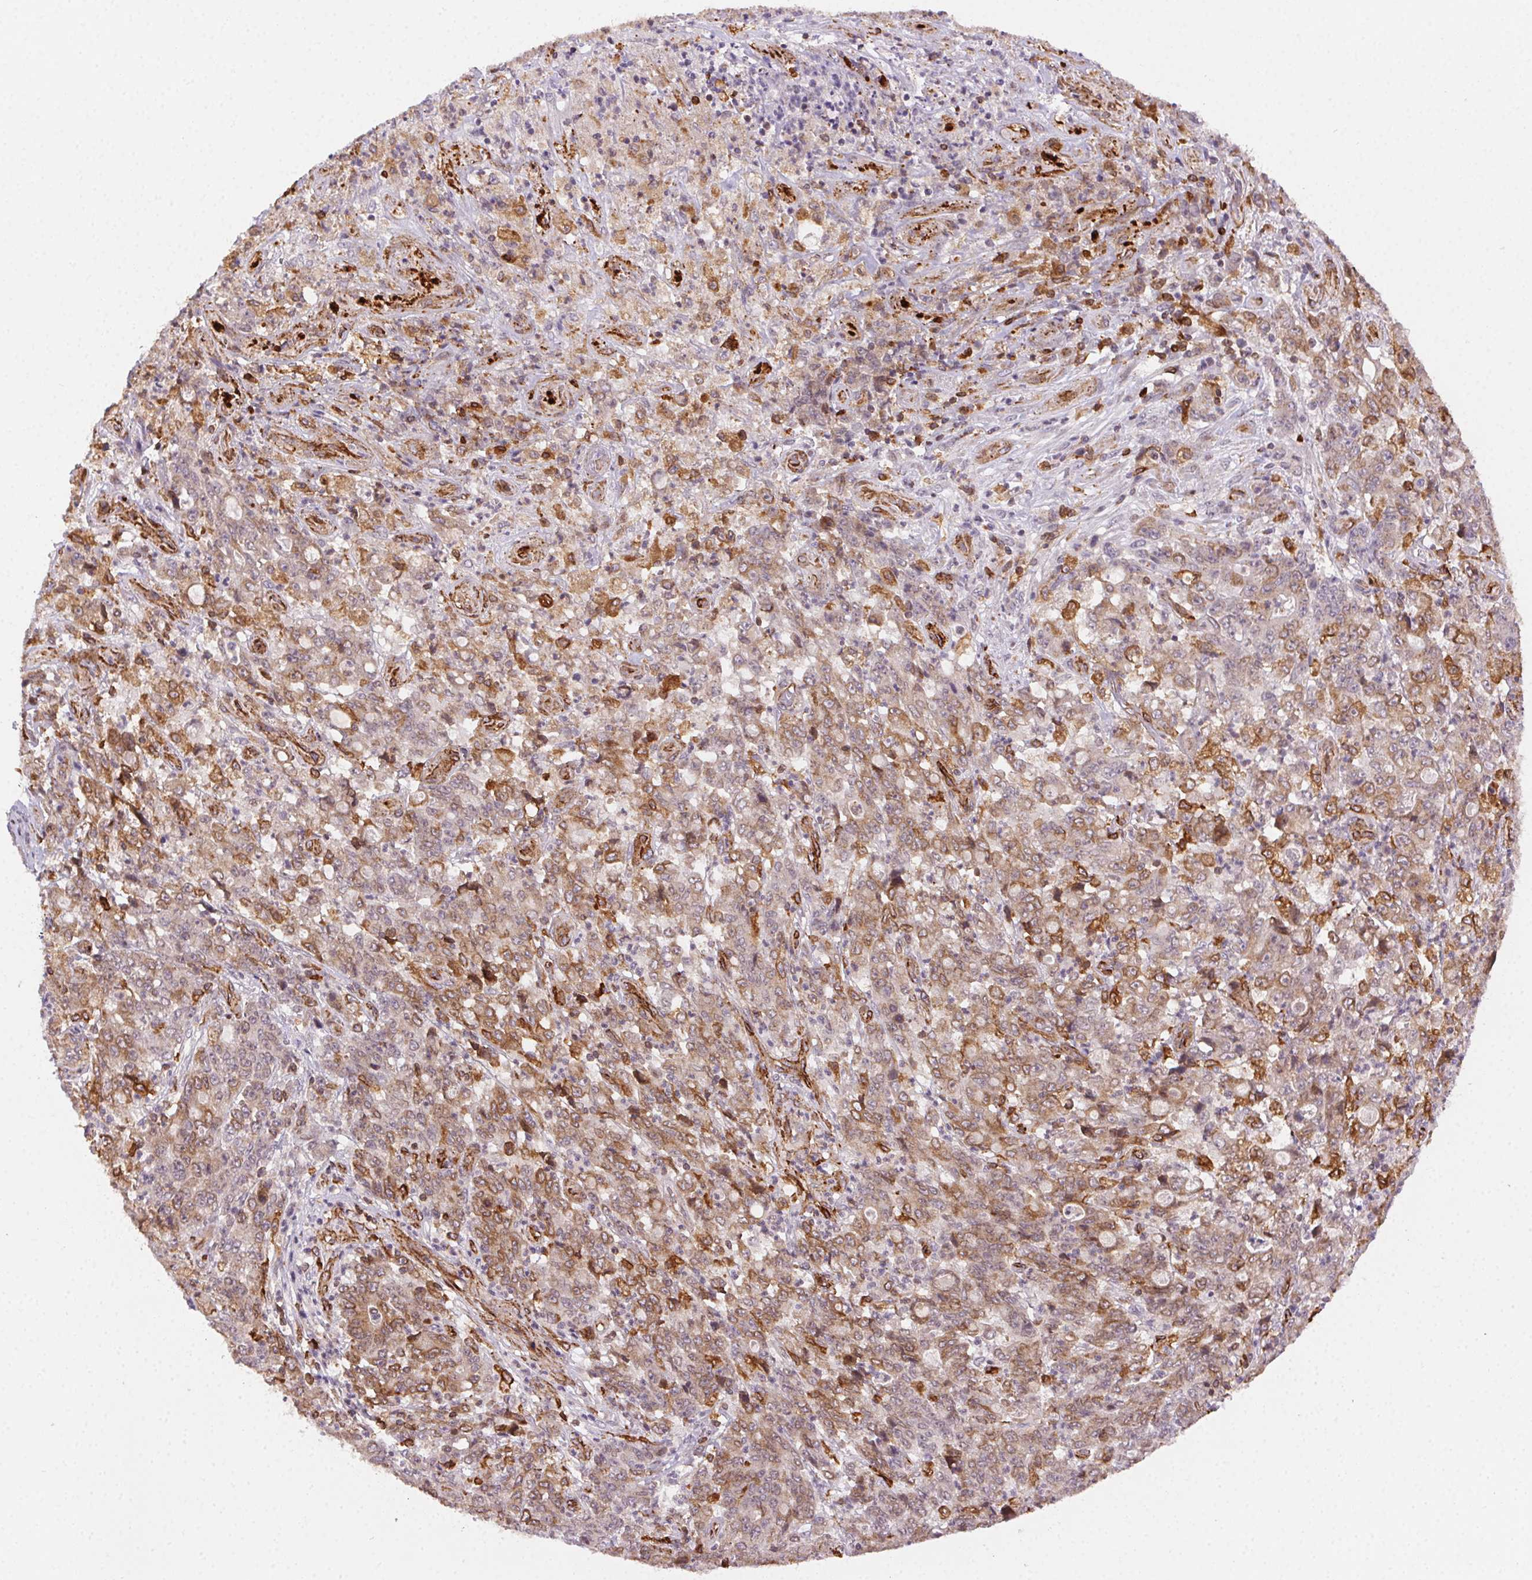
{"staining": {"intensity": "weak", "quantity": "25%-75%", "location": "cytoplasmic/membranous"}, "tissue": "stomach cancer", "cell_type": "Tumor cells", "image_type": "cancer", "snomed": [{"axis": "morphology", "description": "Adenocarcinoma, NOS"}, {"axis": "topography", "description": "Stomach, lower"}], "caption": "A brown stain labels weak cytoplasmic/membranous staining of a protein in adenocarcinoma (stomach) tumor cells.", "gene": "RNASET2", "patient": {"sex": "female", "age": 71}}